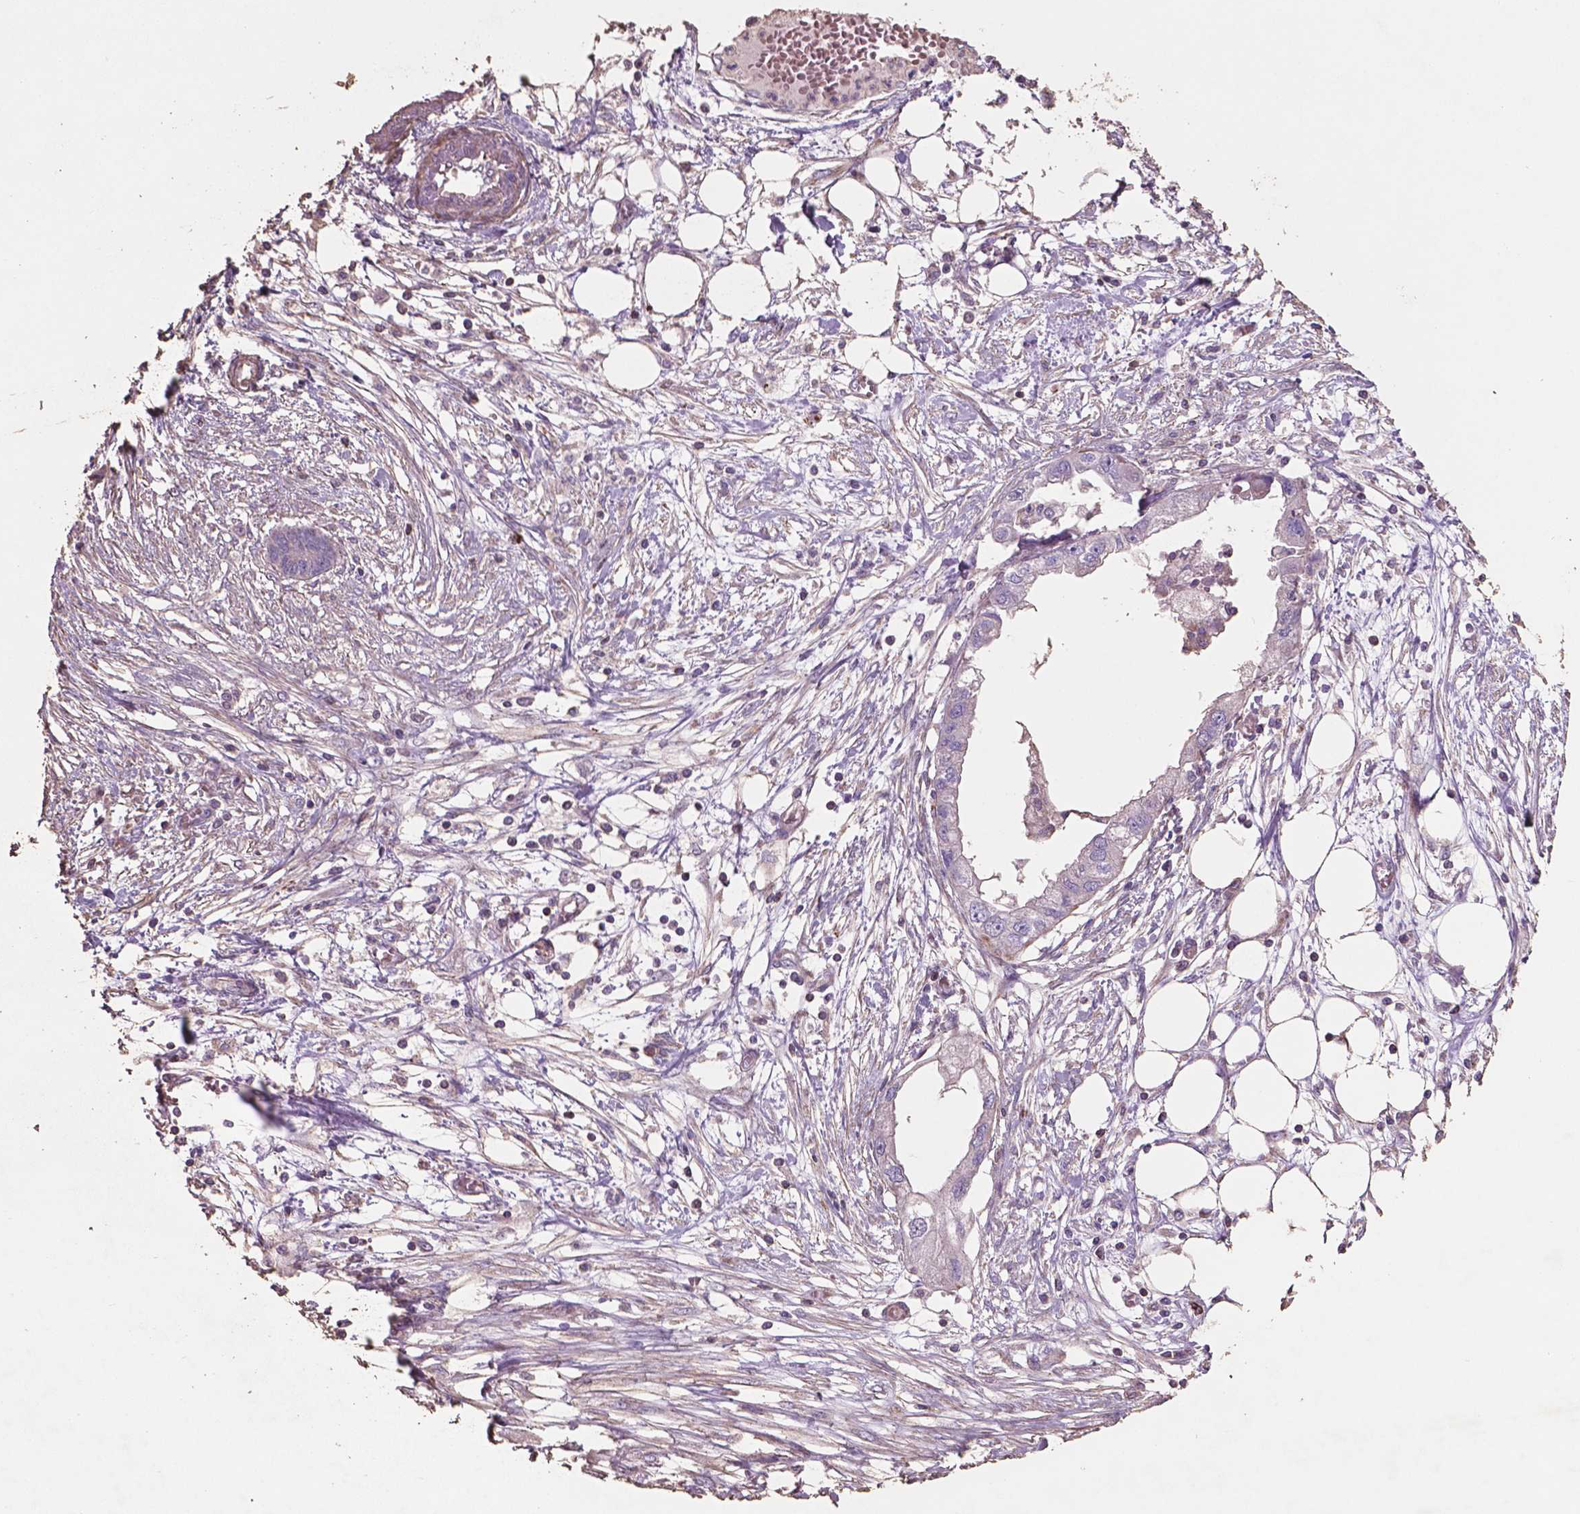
{"staining": {"intensity": "negative", "quantity": "none", "location": "none"}, "tissue": "endometrial cancer", "cell_type": "Tumor cells", "image_type": "cancer", "snomed": [{"axis": "morphology", "description": "Adenocarcinoma, NOS"}, {"axis": "morphology", "description": "Adenocarcinoma, metastatic, NOS"}, {"axis": "topography", "description": "Adipose tissue"}, {"axis": "topography", "description": "Endometrium"}], "caption": "This histopathology image is of endometrial cancer stained with immunohistochemistry (IHC) to label a protein in brown with the nuclei are counter-stained blue. There is no expression in tumor cells.", "gene": "COMMD4", "patient": {"sex": "female", "age": 67}}